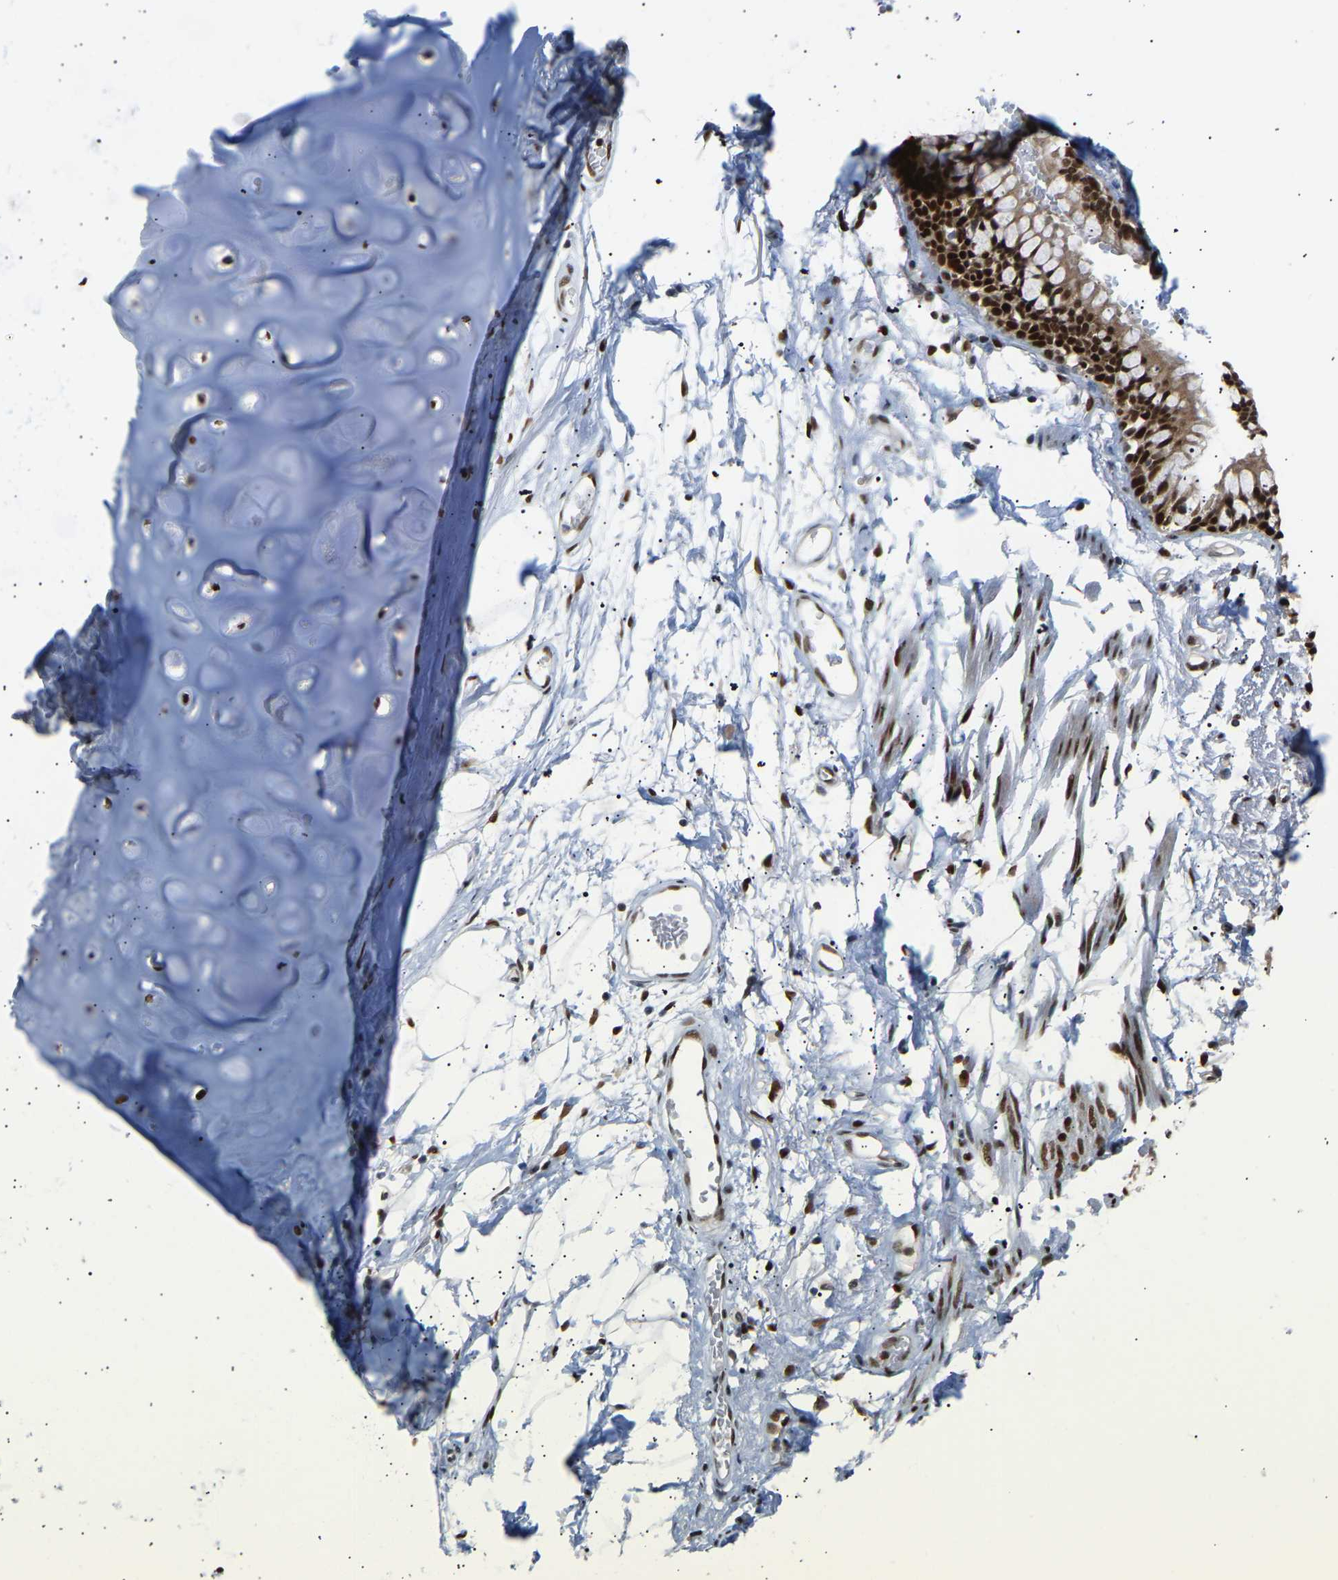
{"staining": {"intensity": "strong", "quantity": ">75%", "location": "nuclear"}, "tissue": "adipose tissue", "cell_type": "Adipocytes", "image_type": "normal", "snomed": [{"axis": "morphology", "description": "Normal tissue, NOS"}, {"axis": "topography", "description": "Cartilage tissue"}, {"axis": "topography", "description": "Bronchus"}], "caption": "Protein expression analysis of benign human adipose tissue reveals strong nuclear expression in about >75% of adipocytes.", "gene": "SSBP2", "patient": {"sex": "female", "age": 73}}